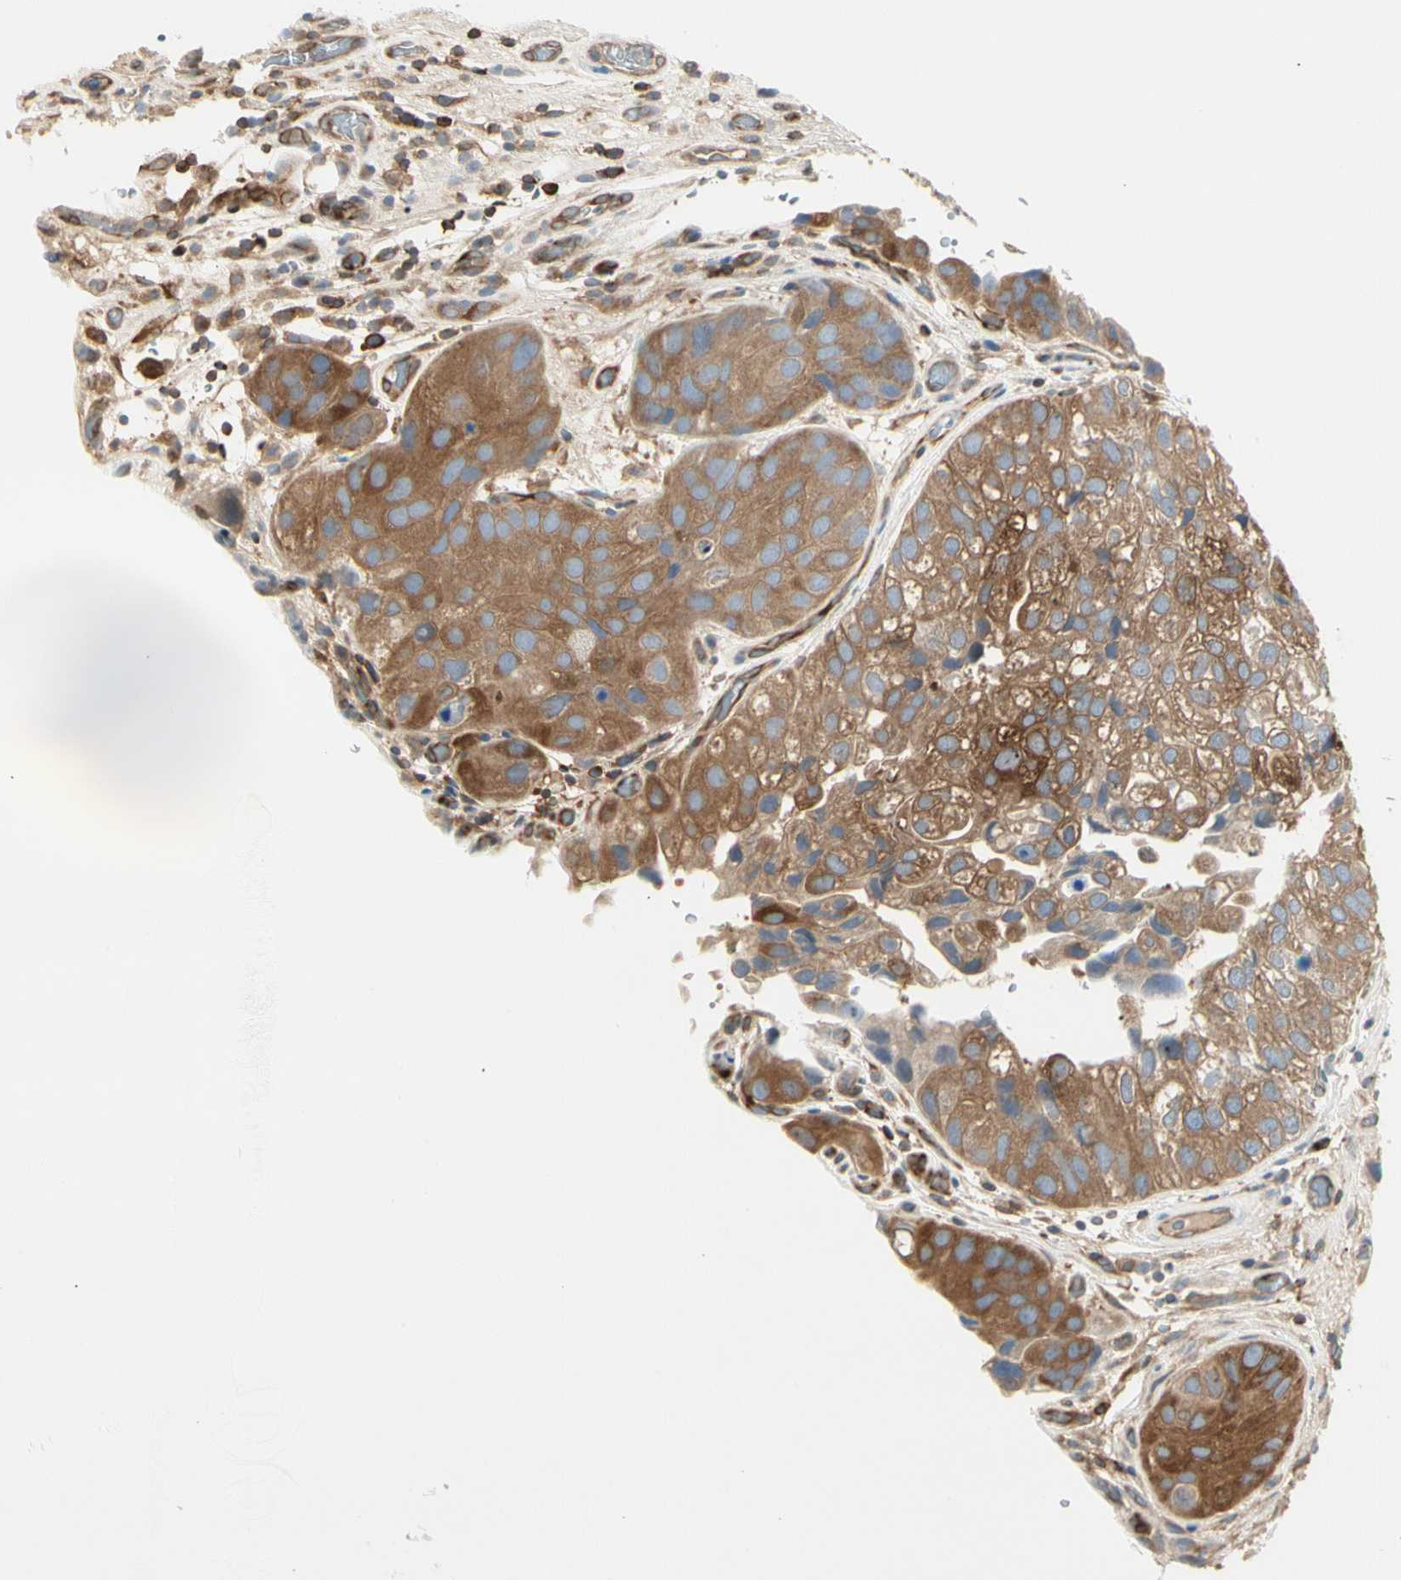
{"staining": {"intensity": "moderate", "quantity": ">75%", "location": "cytoplasmic/membranous"}, "tissue": "urothelial cancer", "cell_type": "Tumor cells", "image_type": "cancer", "snomed": [{"axis": "morphology", "description": "Urothelial carcinoma, High grade"}, {"axis": "topography", "description": "Urinary bladder"}], "caption": "A micrograph of human urothelial cancer stained for a protein shows moderate cytoplasmic/membranous brown staining in tumor cells.", "gene": "NFKB2", "patient": {"sex": "female", "age": 64}}